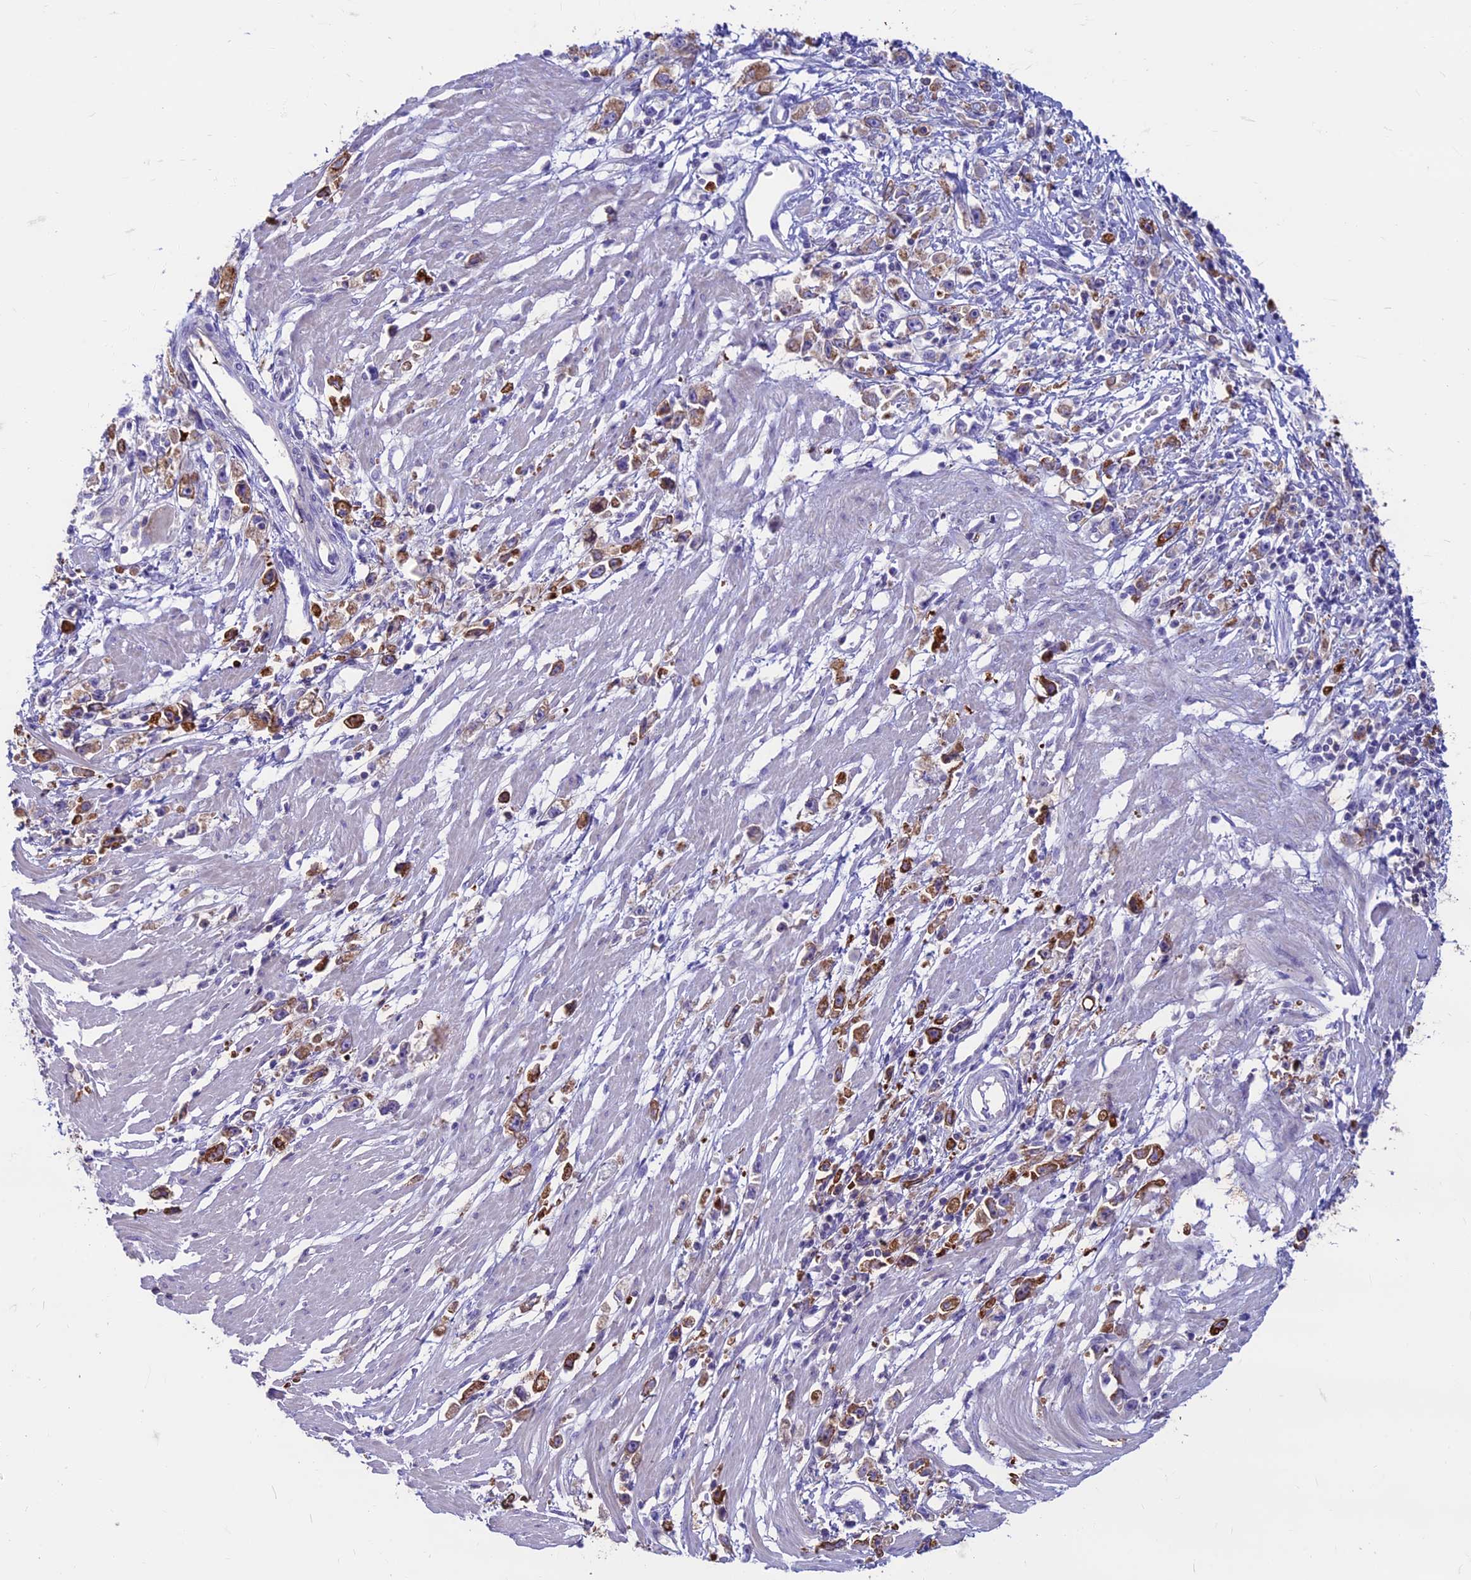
{"staining": {"intensity": "strong", "quantity": "25%-75%", "location": "cytoplasmic/membranous"}, "tissue": "stomach cancer", "cell_type": "Tumor cells", "image_type": "cancer", "snomed": [{"axis": "morphology", "description": "Adenocarcinoma, NOS"}, {"axis": "topography", "description": "Stomach"}], "caption": "DAB immunohistochemical staining of human stomach cancer reveals strong cytoplasmic/membranous protein positivity in approximately 25%-75% of tumor cells. The staining was performed using DAB to visualize the protein expression in brown, while the nuclei were stained in blue with hematoxylin (Magnification: 20x).", "gene": "CDAN1", "patient": {"sex": "female", "age": 59}}